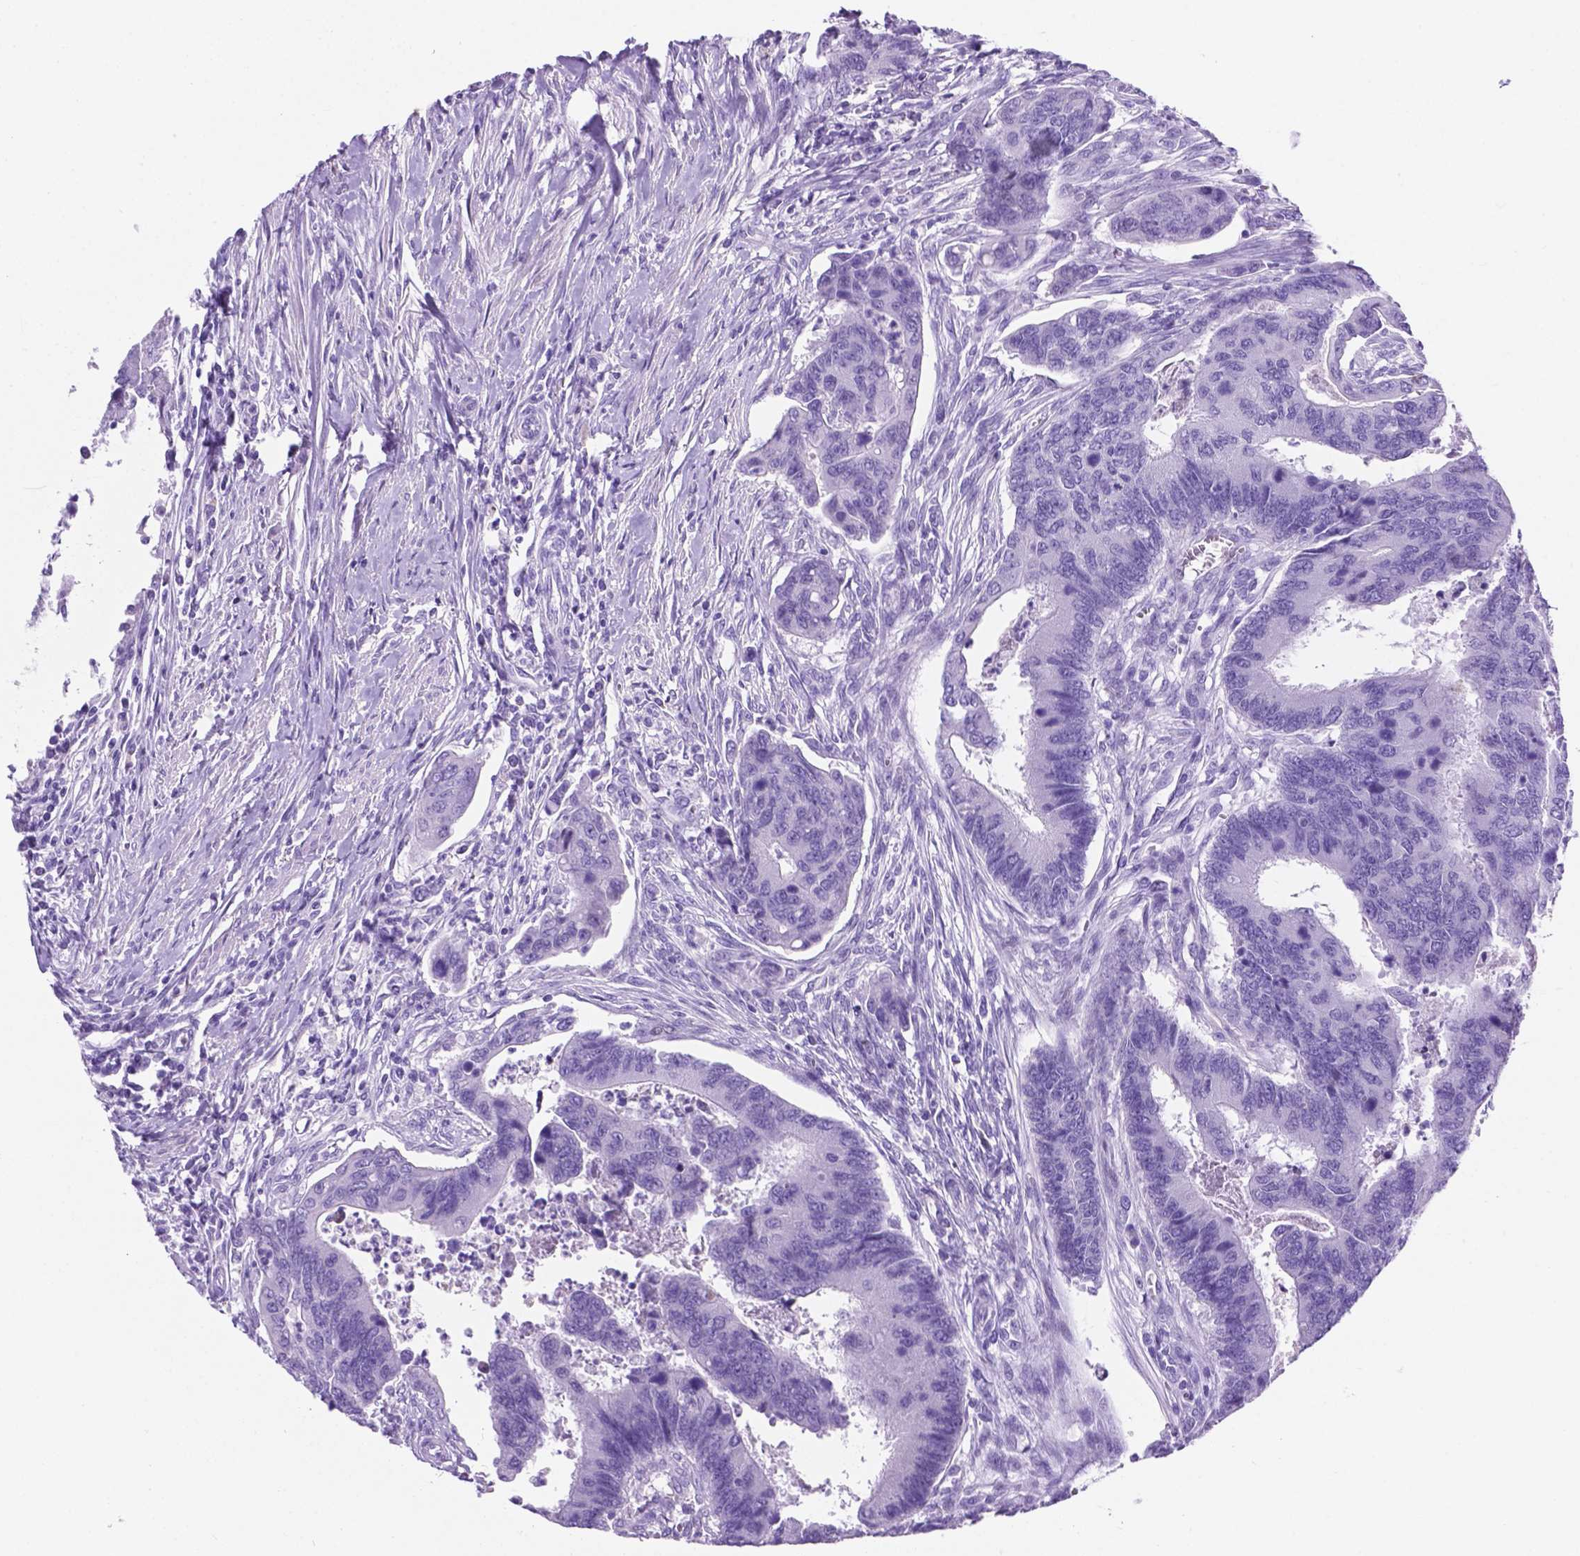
{"staining": {"intensity": "negative", "quantity": "none", "location": "none"}, "tissue": "colorectal cancer", "cell_type": "Tumor cells", "image_type": "cancer", "snomed": [{"axis": "morphology", "description": "Adenocarcinoma, NOS"}, {"axis": "topography", "description": "Colon"}], "caption": "An image of human colorectal adenocarcinoma is negative for staining in tumor cells.", "gene": "C17orf107", "patient": {"sex": "female", "age": 67}}